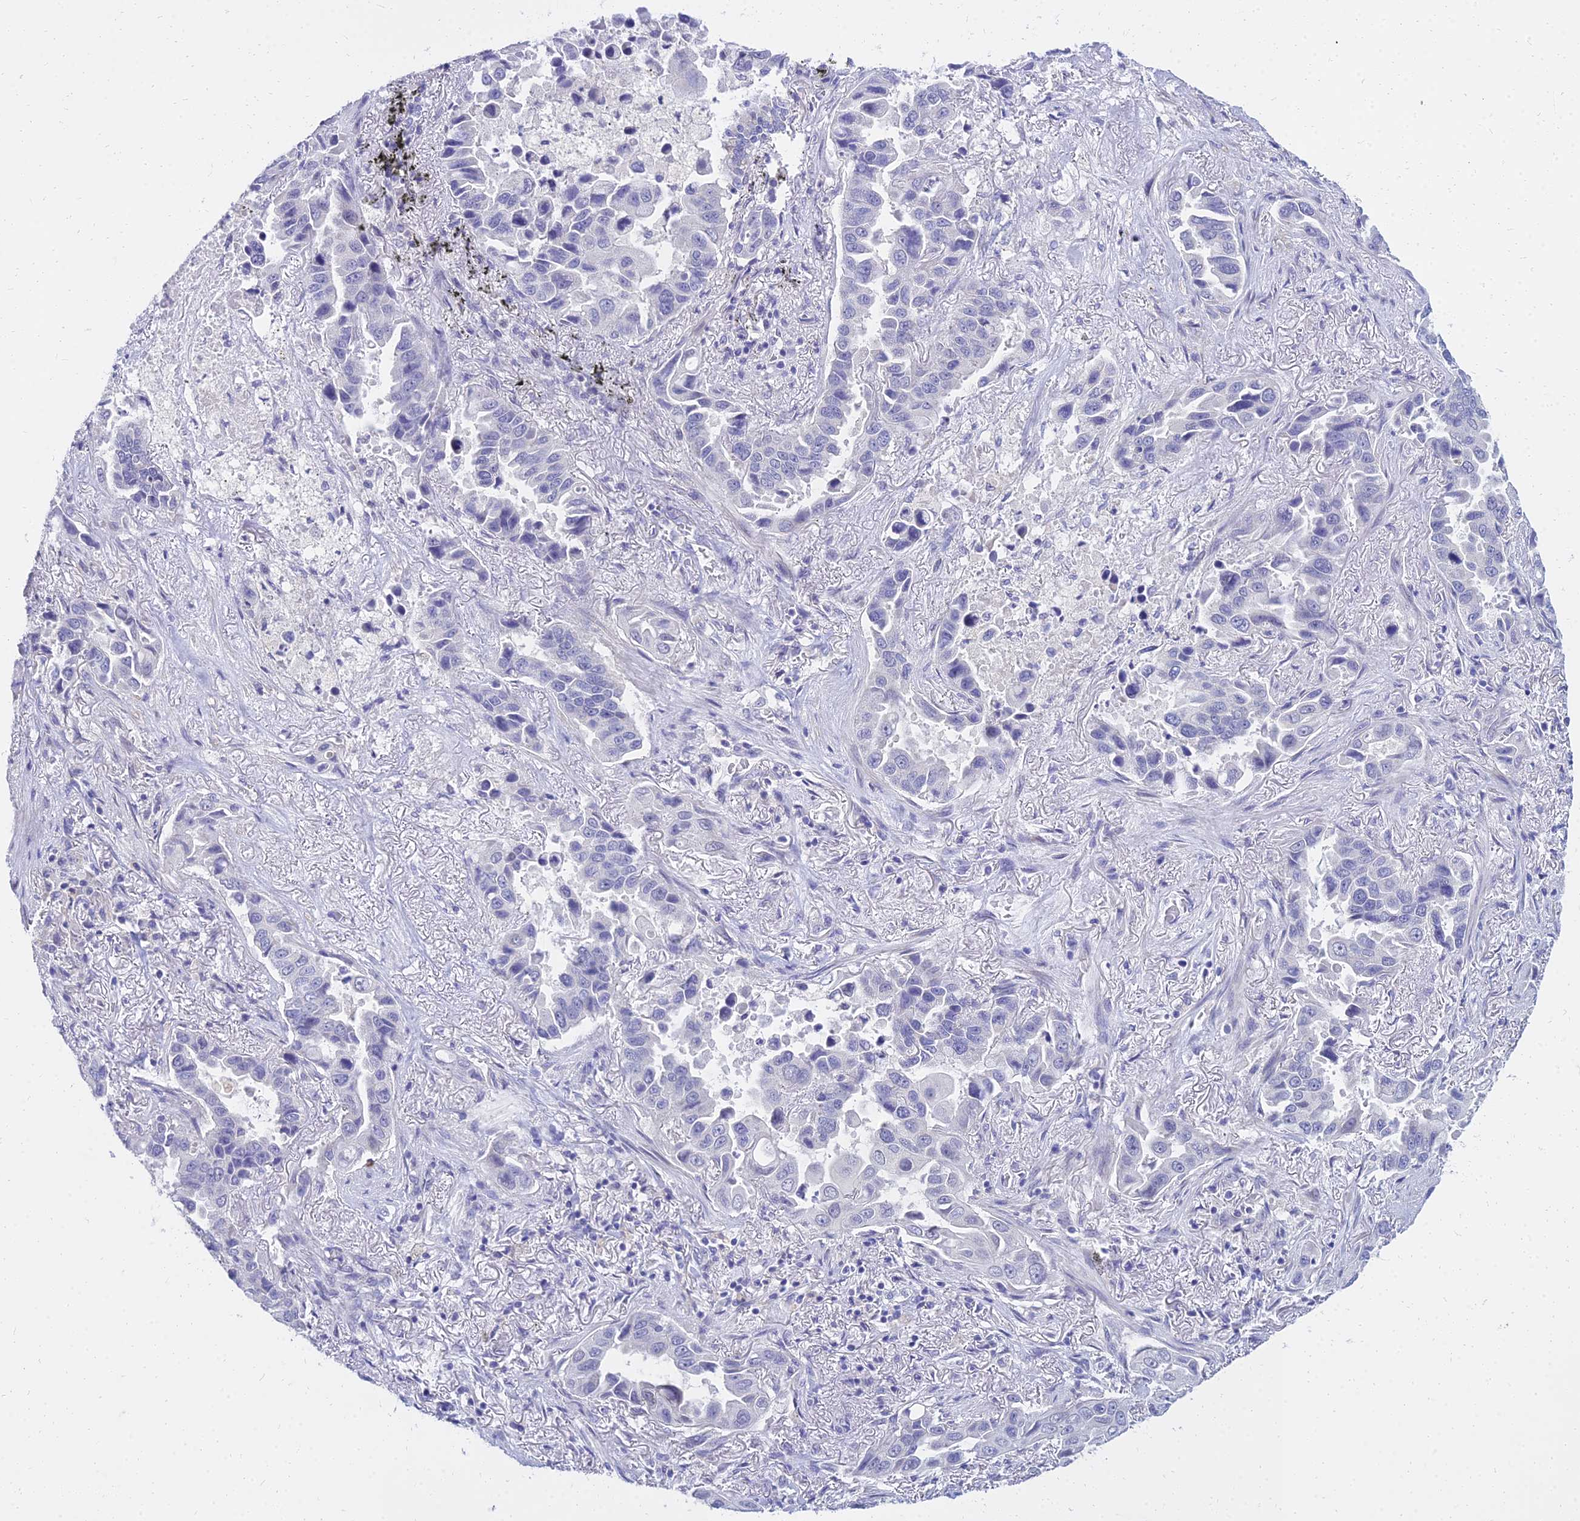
{"staining": {"intensity": "negative", "quantity": "none", "location": "none"}, "tissue": "lung cancer", "cell_type": "Tumor cells", "image_type": "cancer", "snomed": [{"axis": "morphology", "description": "Adenocarcinoma, NOS"}, {"axis": "topography", "description": "Lung"}], "caption": "The micrograph reveals no staining of tumor cells in adenocarcinoma (lung).", "gene": "NPY", "patient": {"sex": "male", "age": 64}}